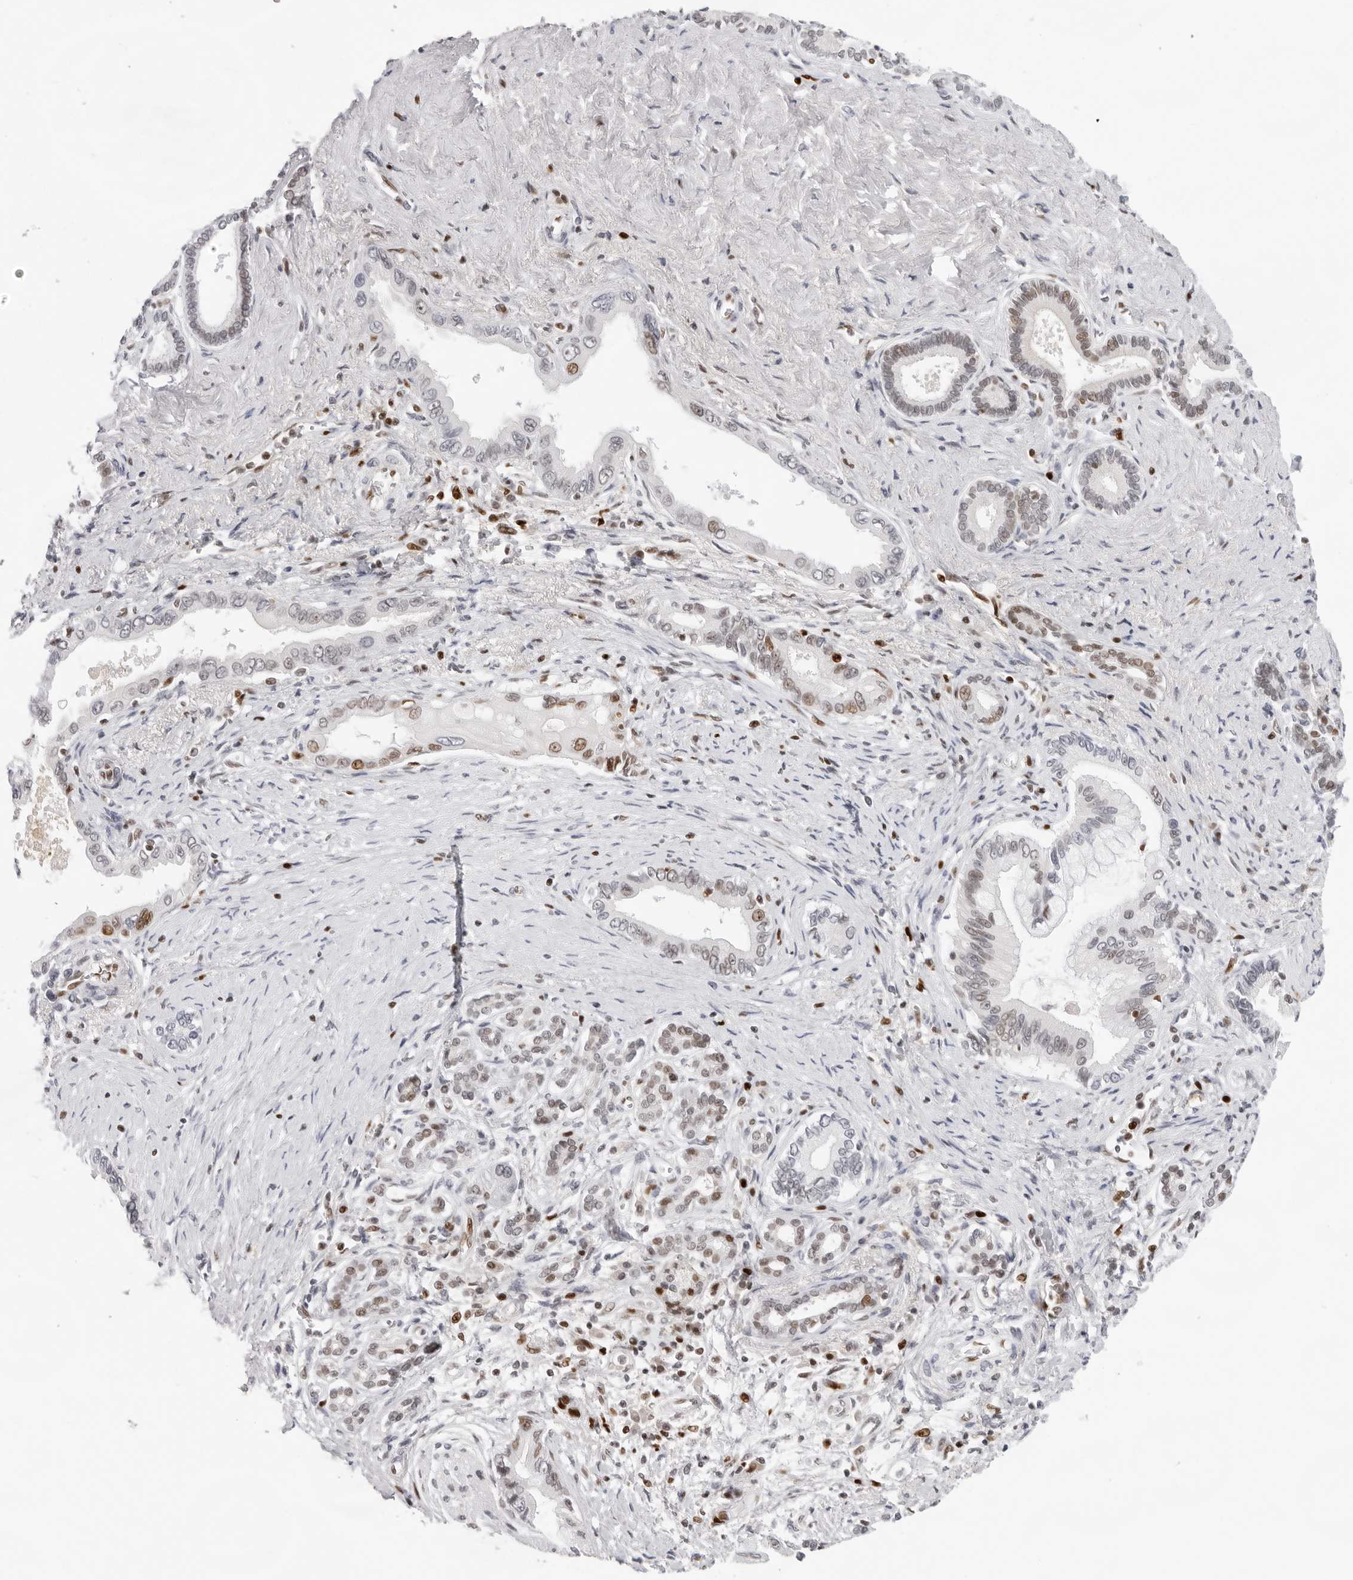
{"staining": {"intensity": "moderate", "quantity": "<25%", "location": "nuclear"}, "tissue": "pancreatic cancer", "cell_type": "Tumor cells", "image_type": "cancer", "snomed": [{"axis": "morphology", "description": "Adenocarcinoma, NOS"}, {"axis": "topography", "description": "Pancreas"}], "caption": "Immunohistochemistry (IHC) image of human pancreatic adenocarcinoma stained for a protein (brown), which demonstrates low levels of moderate nuclear expression in approximately <25% of tumor cells.", "gene": "OGG1", "patient": {"sex": "male", "age": 78}}